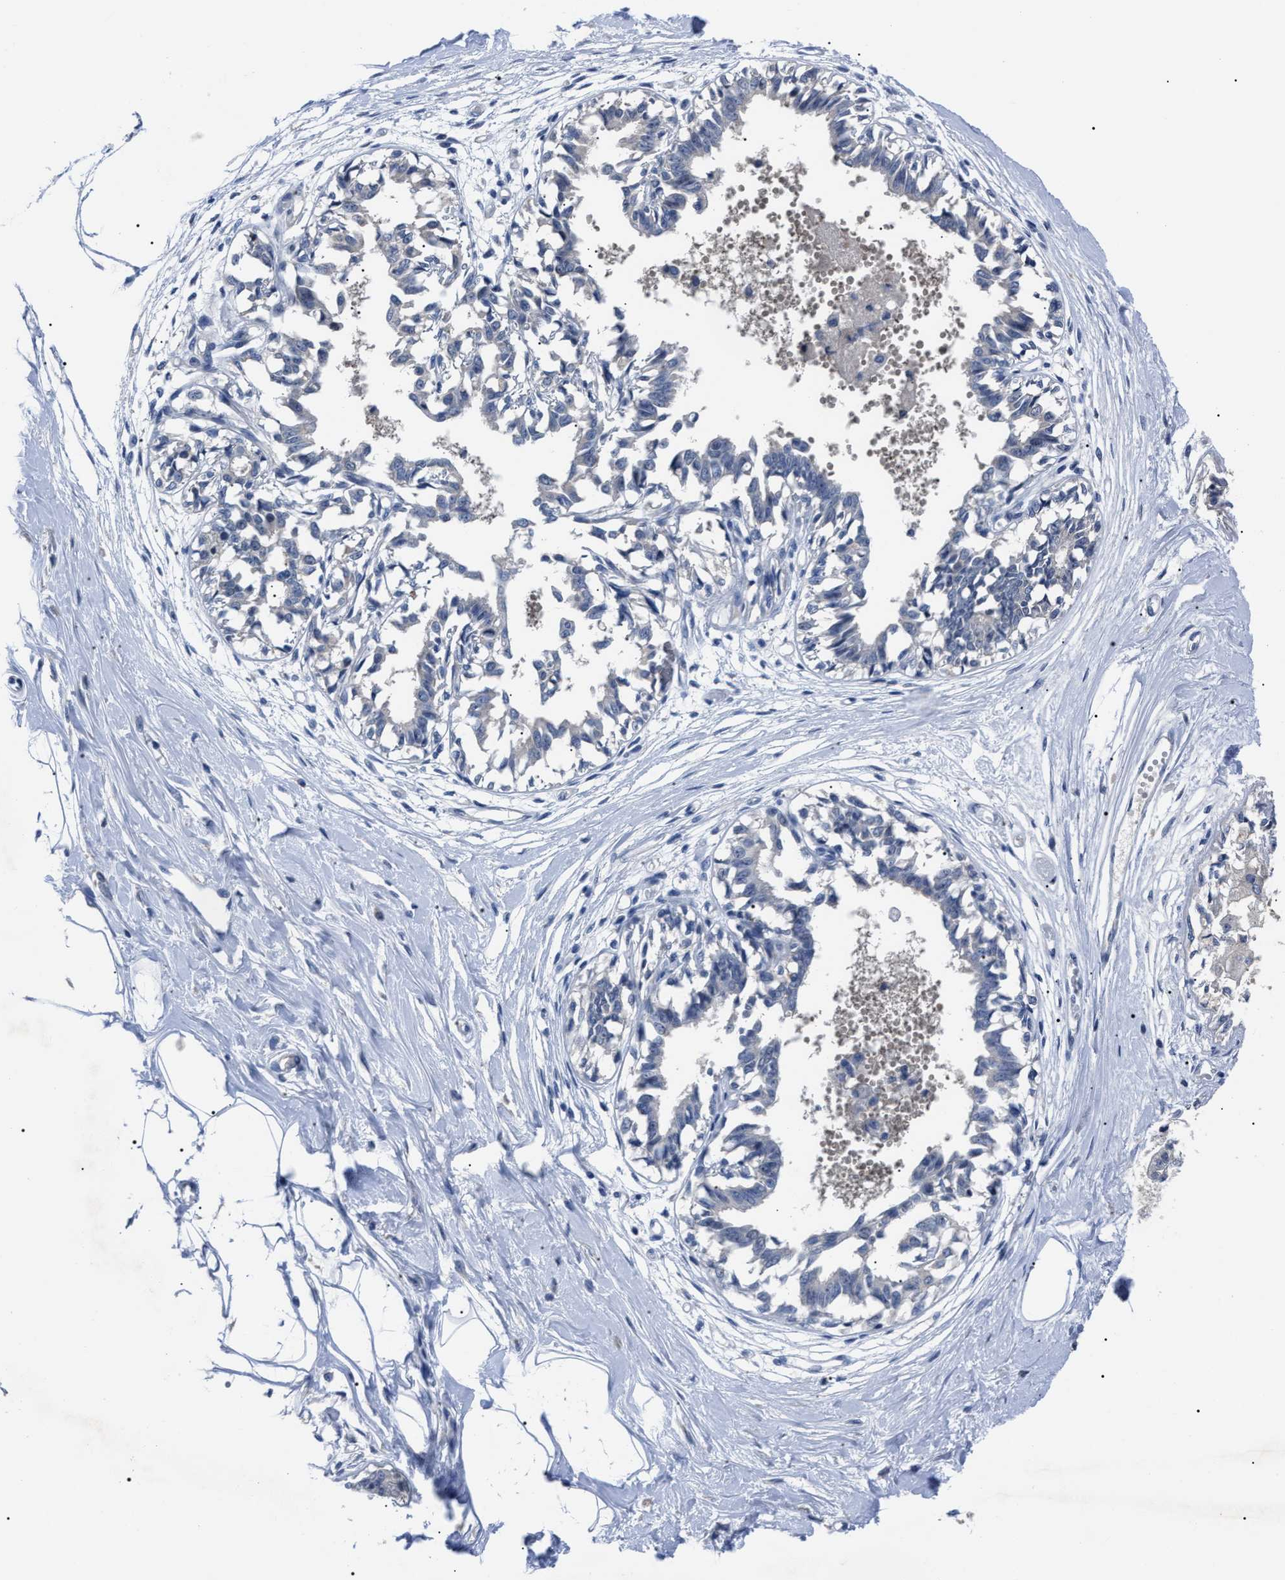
{"staining": {"intensity": "negative", "quantity": "none", "location": "none"}, "tissue": "breast", "cell_type": "Adipocytes", "image_type": "normal", "snomed": [{"axis": "morphology", "description": "Normal tissue, NOS"}, {"axis": "topography", "description": "Breast"}], "caption": "Immunohistochemistry of benign human breast displays no positivity in adipocytes.", "gene": "LRWD1", "patient": {"sex": "female", "age": 45}}